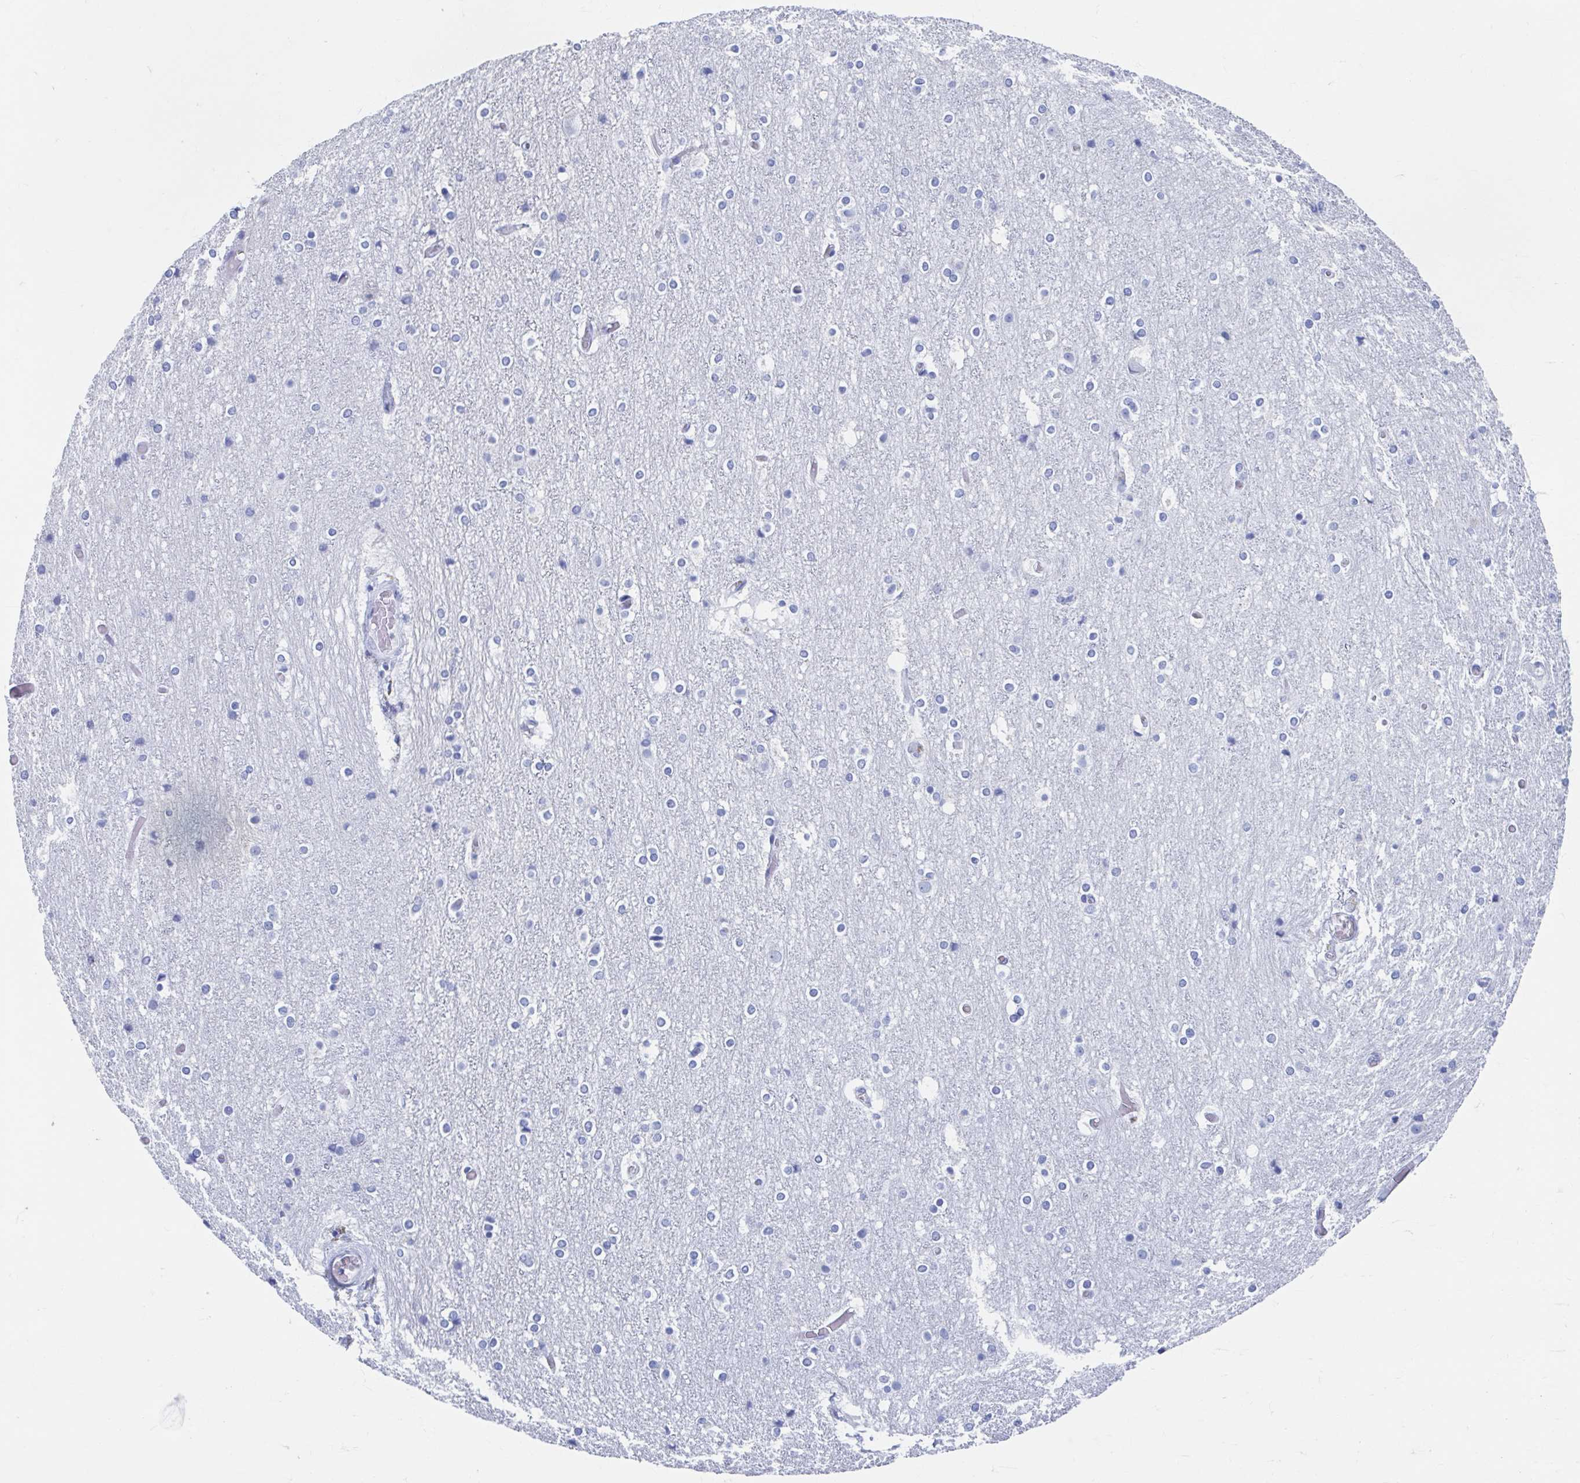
{"staining": {"intensity": "negative", "quantity": "none", "location": "none"}, "tissue": "cerebral cortex", "cell_type": "Endothelial cells", "image_type": "normal", "snomed": [{"axis": "morphology", "description": "Normal tissue, NOS"}, {"axis": "topography", "description": "Cerebral cortex"}], "caption": "High magnification brightfield microscopy of benign cerebral cortex stained with DAB (3,3'-diaminobenzidine) (brown) and counterstained with hematoxylin (blue): endothelial cells show no significant expression. (DAB immunohistochemistry with hematoxylin counter stain).", "gene": "C10orf53", "patient": {"sex": "female", "age": 52}}